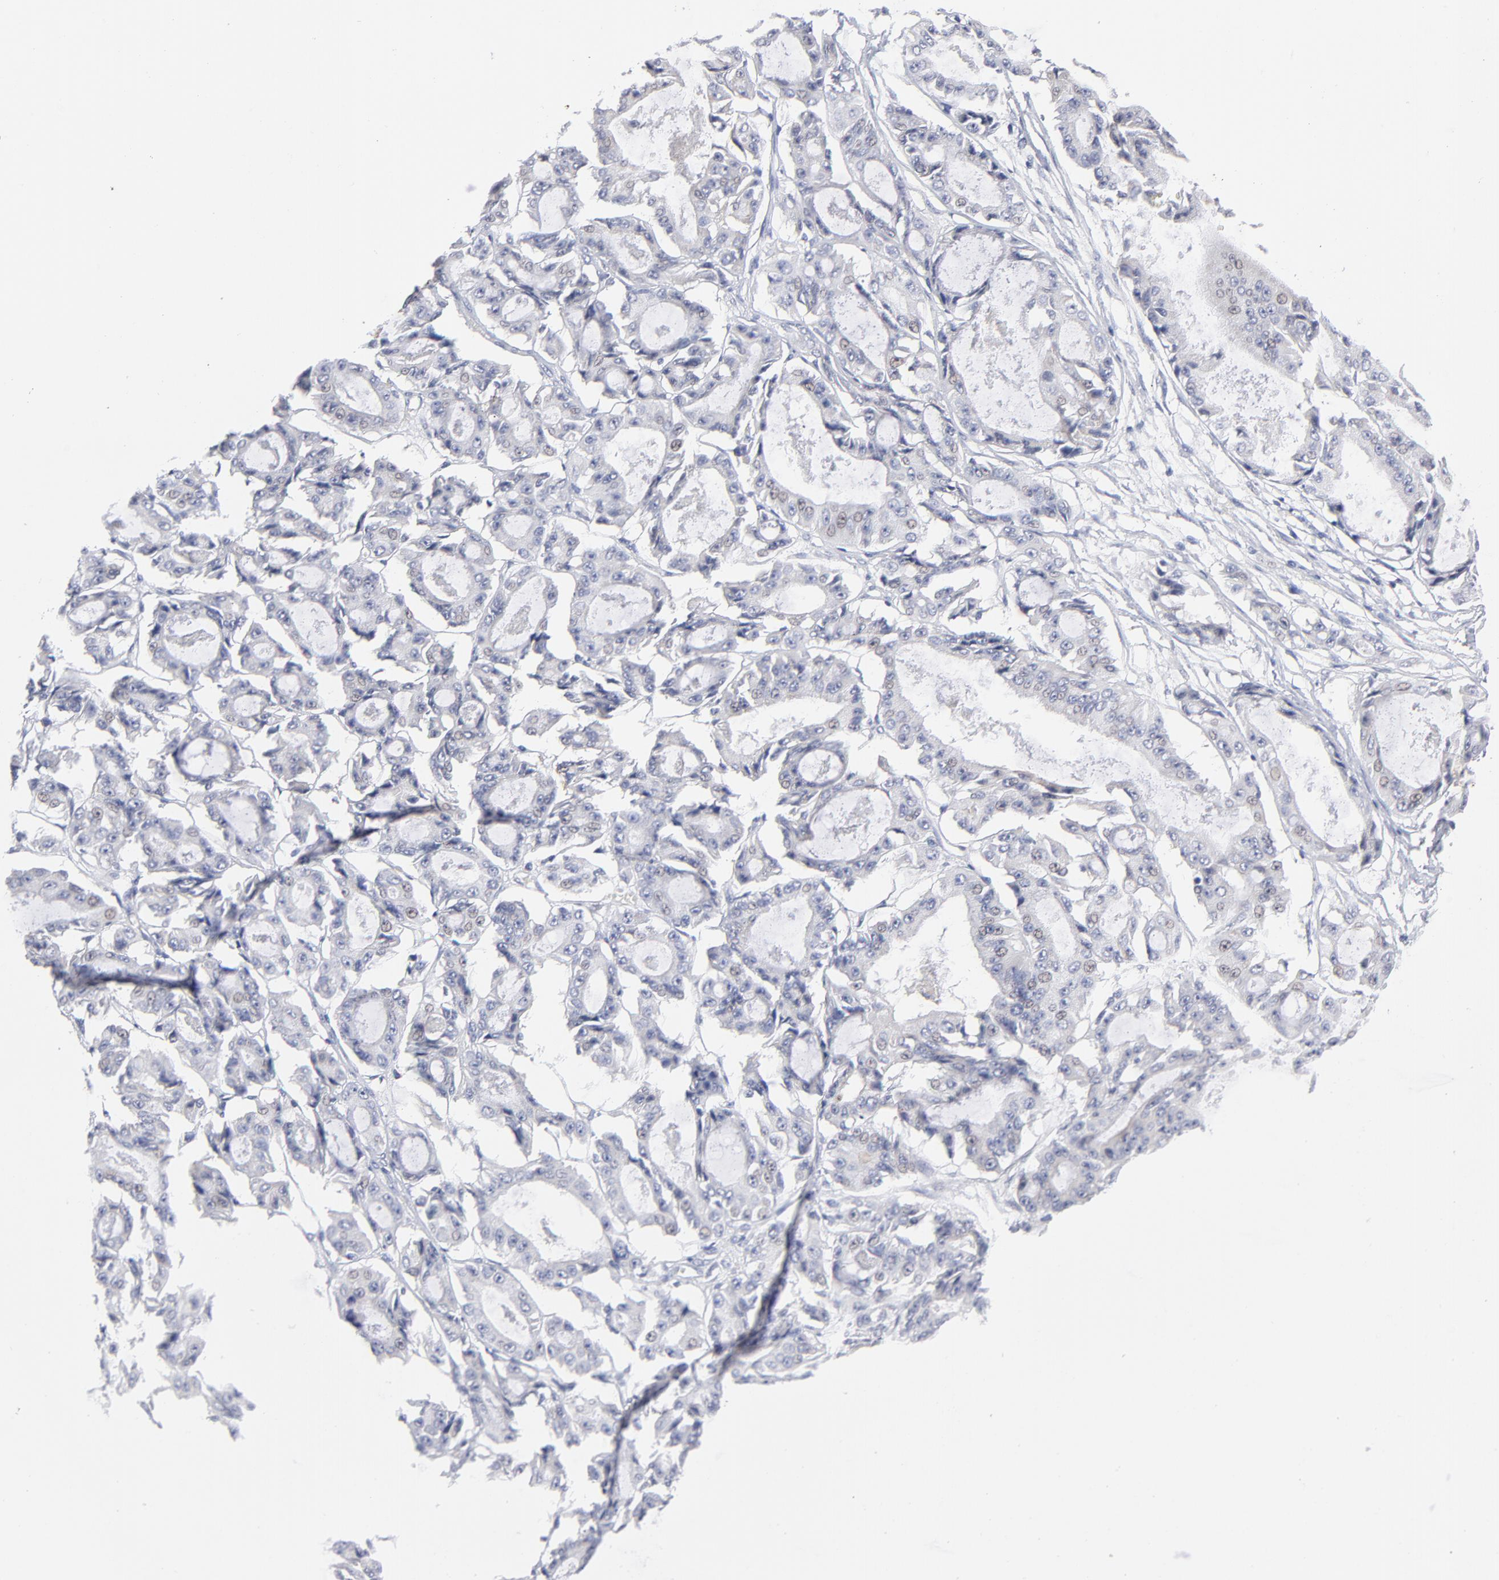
{"staining": {"intensity": "negative", "quantity": "none", "location": "none"}, "tissue": "ovarian cancer", "cell_type": "Tumor cells", "image_type": "cancer", "snomed": [{"axis": "morphology", "description": "Carcinoma, endometroid"}, {"axis": "topography", "description": "Ovary"}], "caption": "Tumor cells show no significant protein positivity in ovarian cancer.", "gene": "RPS24", "patient": {"sex": "female", "age": 61}}